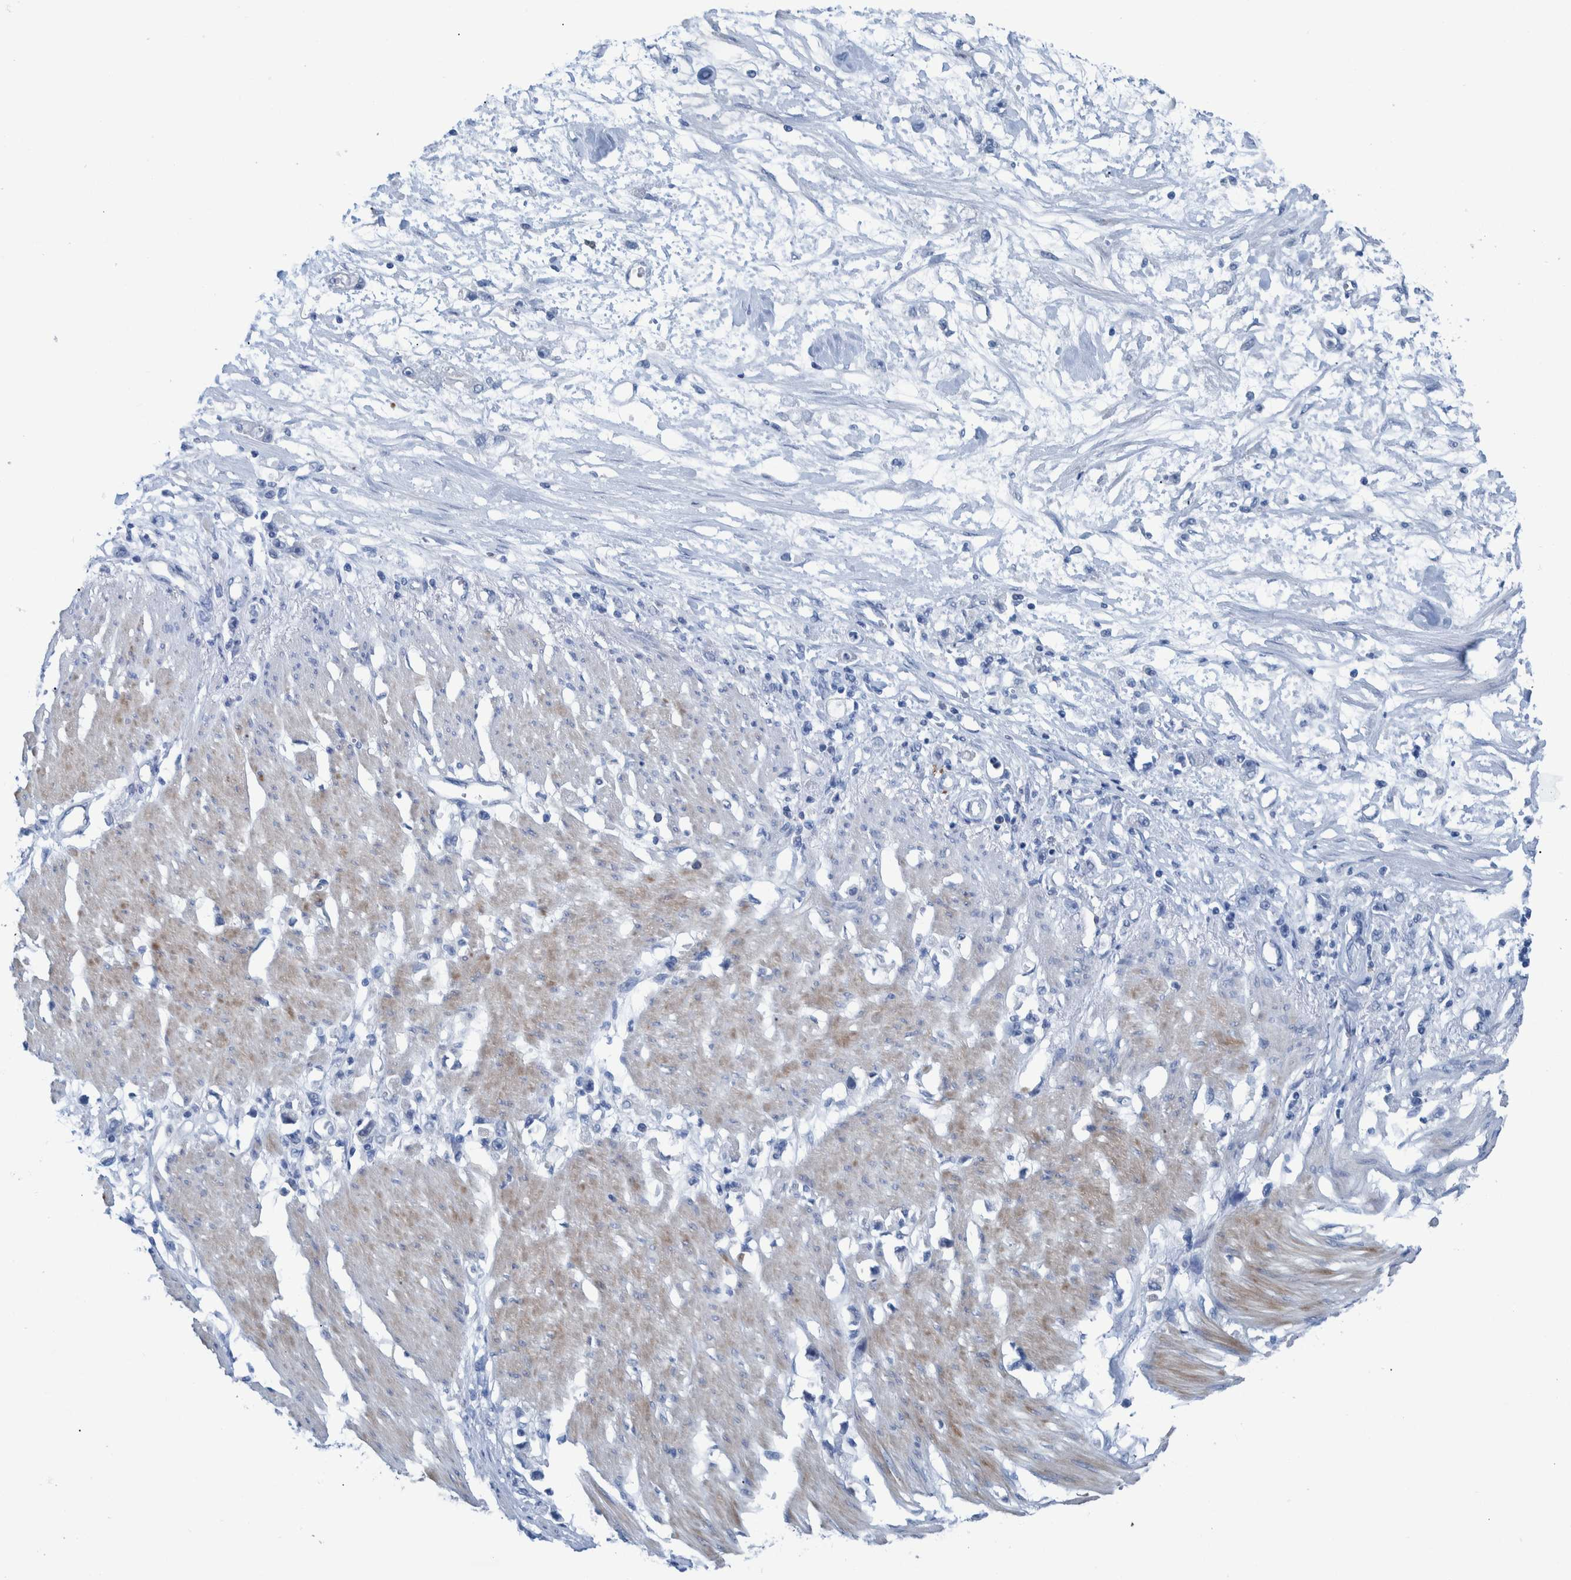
{"staining": {"intensity": "negative", "quantity": "none", "location": "none"}, "tissue": "stomach cancer", "cell_type": "Tumor cells", "image_type": "cancer", "snomed": [{"axis": "morphology", "description": "Adenocarcinoma, NOS"}, {"axis": "topography", "description": "Stomach"}], "caption": "Immunohistochemistry micrograph of neoplastic tissue: human adenocarcinoma (stomach) stained with DAB (3,3'-diaminobenzidine) exhibits no significant protein positivity in tumor cells.", "gene": "IDO1", "patient": {"sex": "female", "age": 59}}